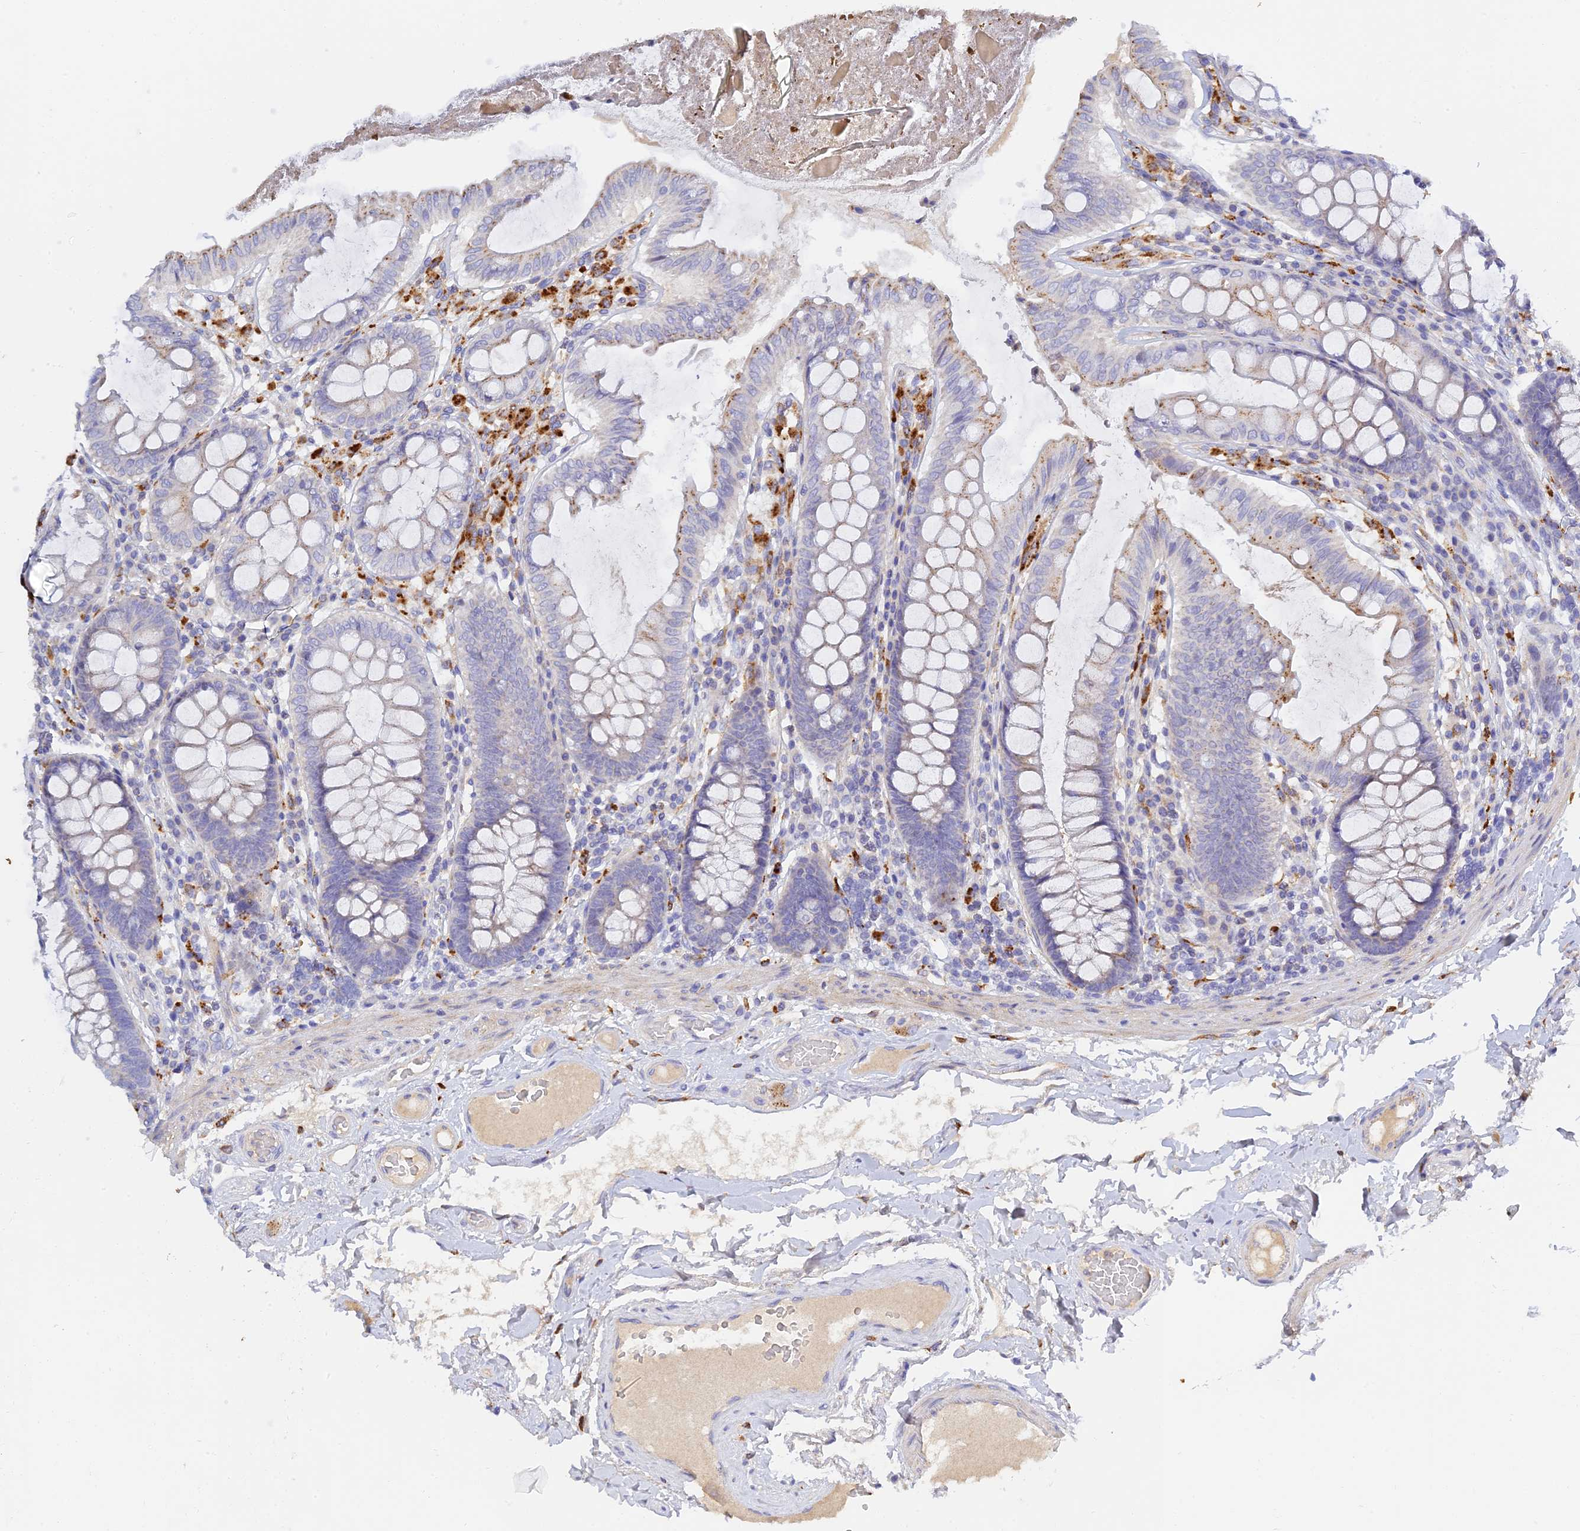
{"staining": {"intensity": "weak", "quantity": "25%-75%", "location": "cytoplasmic/membranous"}, "tissue": "colon", "cell_type": "Endothelial cells", "image_type": "normal", "snomed": [{"axis": "morphology", "description": "Normal tissue, NOS"}, {"axis": "topography", "description": "Colon"}], "caption": "A brown stain labels weak cytoplasmic/membranous positivity of a protein in endothelial cells of benign human colon. The staining was performed using DAB (3,3'-diaminobenzidine), with brown indicating positive protein expression. Nuclei are stained blue with hematoxylin.", "gene": "RPGRIP1L", "patient": {"sex": "male", "age": 84}}